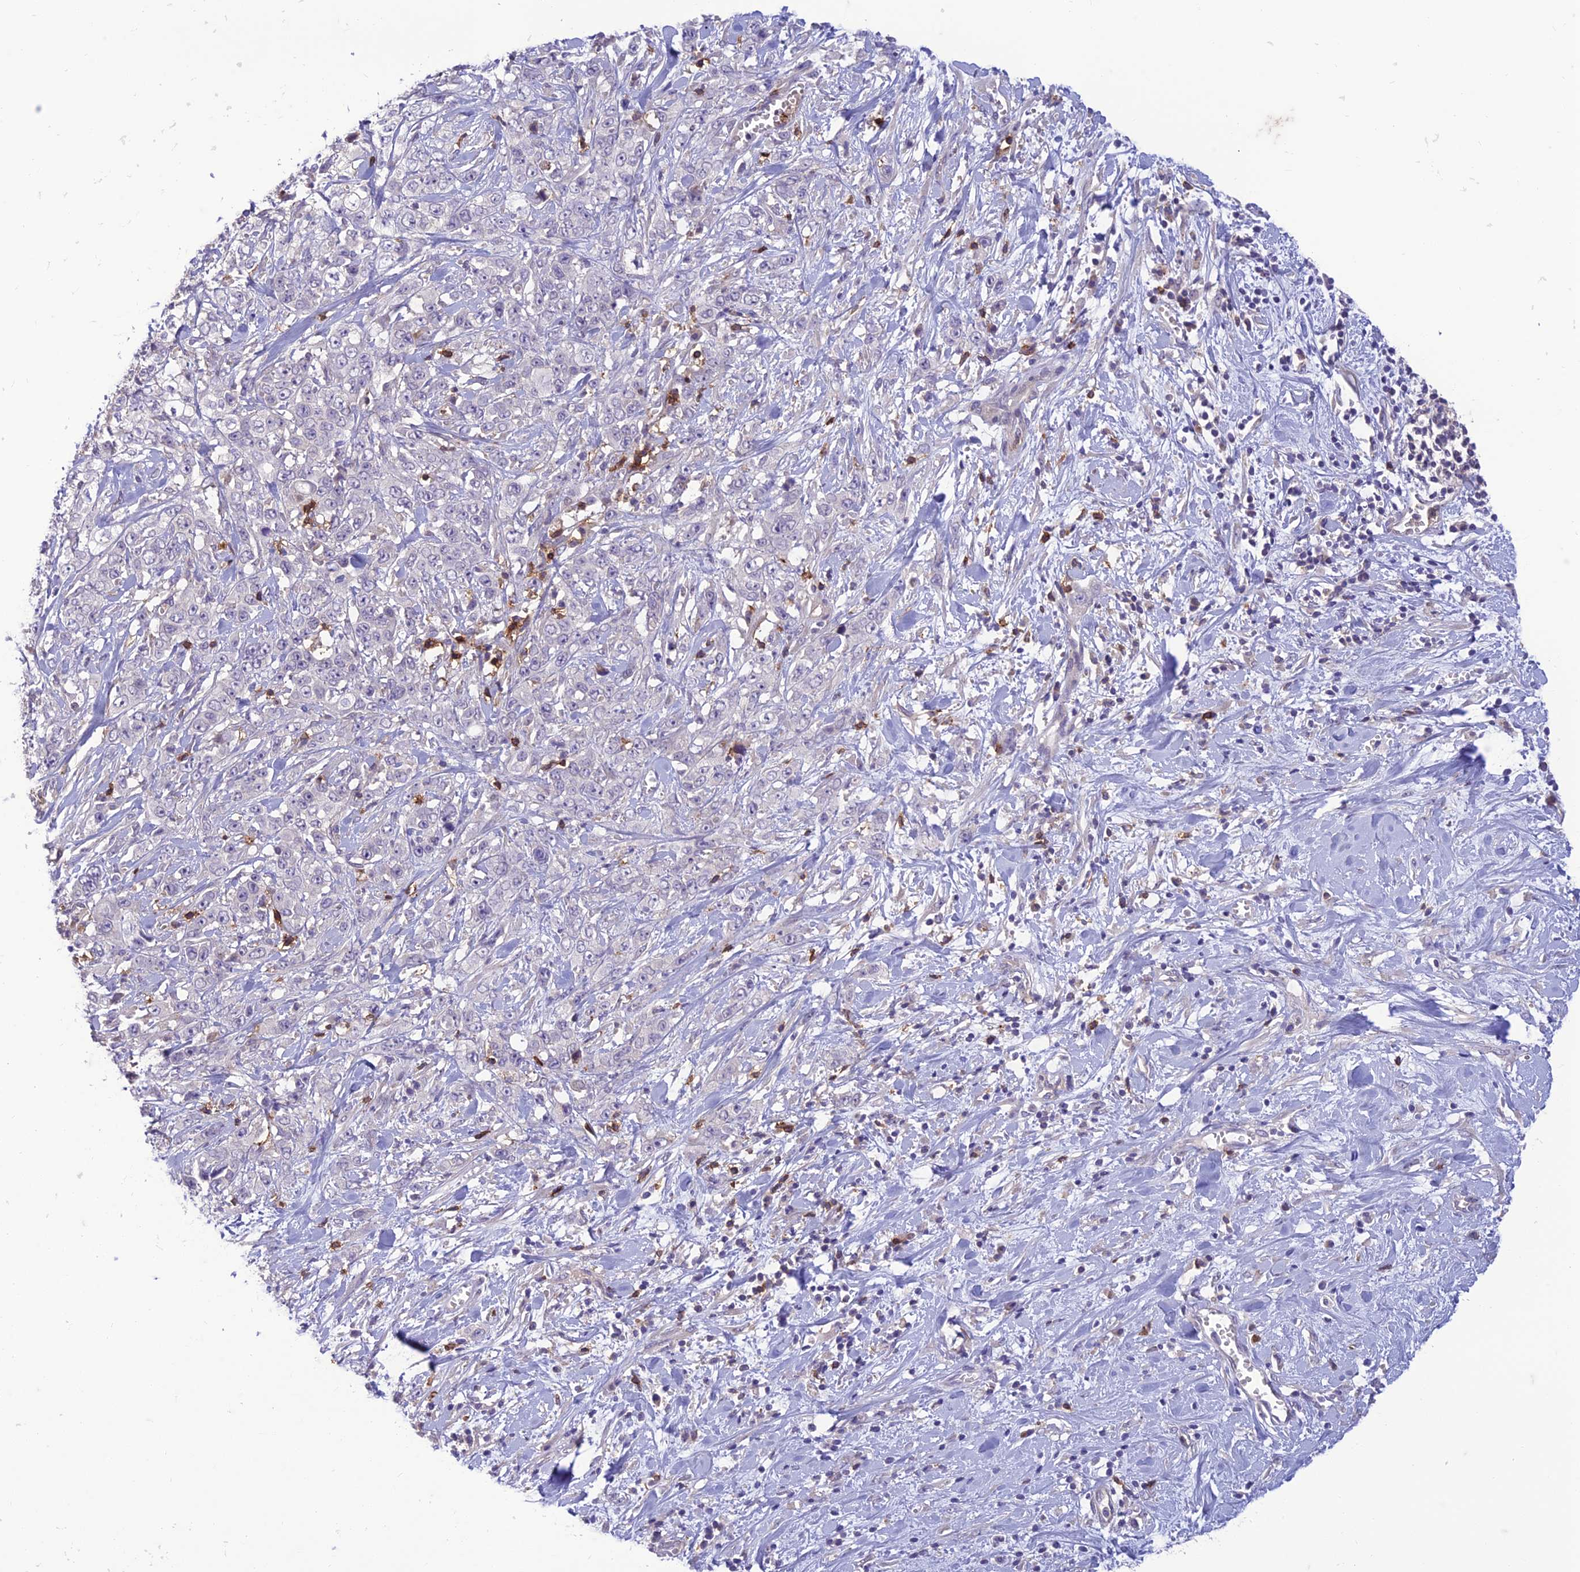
{"staining": {"intensity": "negative", "quantity": "none", "location": "none"}, "tissue": "stomach cancer", "cell_type": "Tumor cells", "image_type": "cancer", "snomed": [{"axis": "morphology", "description": "Adenocarcinoma, NOS"}, {"axis": "topography", "description": "Stomach, upper"}], "caption": "Immunohistochemistry (IHC) of human adenocarcinoma (stomach) demonstrates no expression in tumor cells.", "gene": "ITGAE", "patient": {"sex": "male", "age": 62}}